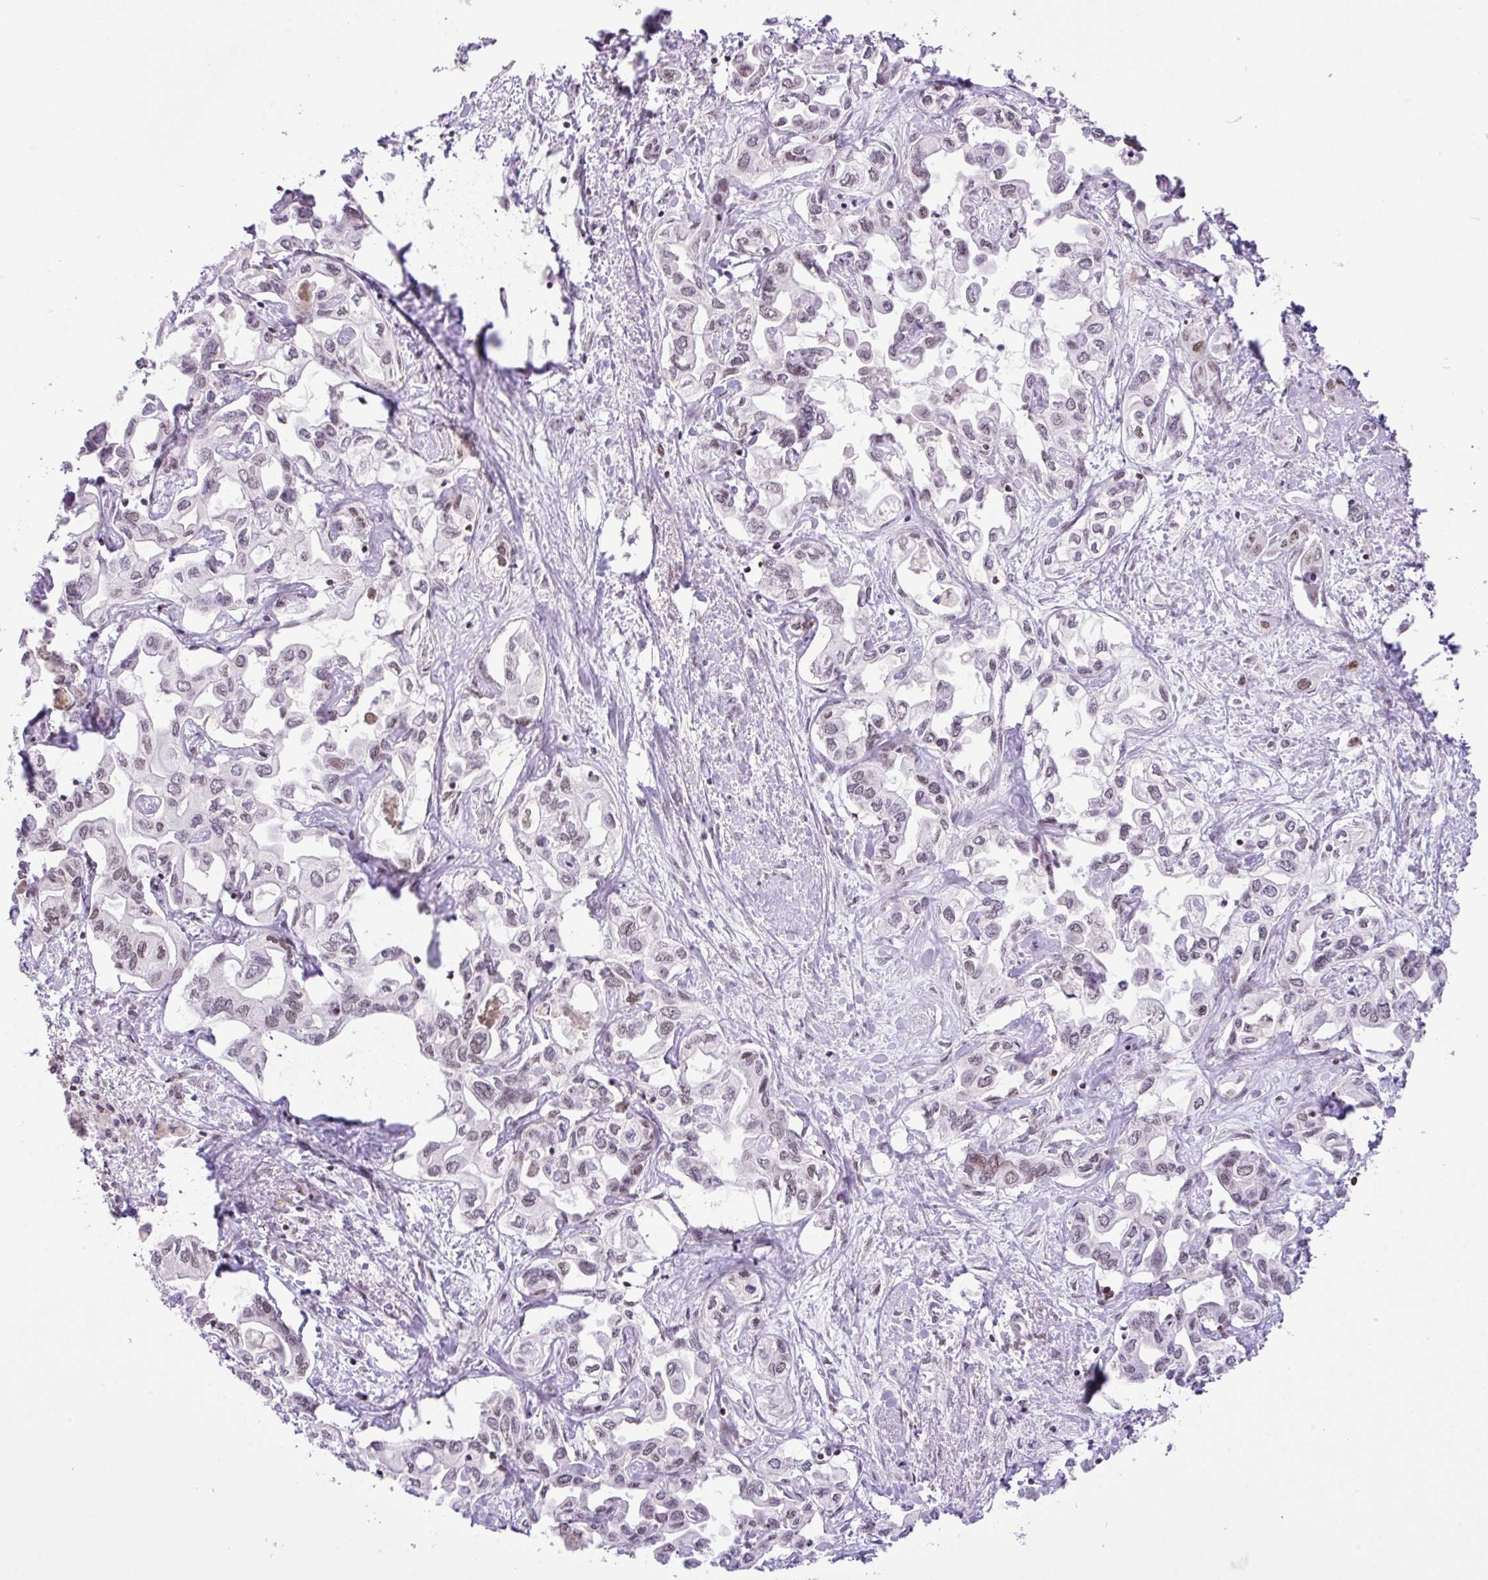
{"staining": {"intensity": "negative", "quantity": "none", "location": "none"}, "tissue": "liver cancer", "cell_type": "Tumor cells", "image_type": "cancer", "snomed": [{"axis": "morphology", "description": "Cholangiocarcinoma"}, {"axis": "topography", "description": "Liver"}], "caption": "Human liver cholangiocarcinoma stained for a protein using immunohistochemistry (IHC) exhibits no positivity in tumor cells.", "gene": "CCDC137", "patient": {"sex": "female", "age": 64}}